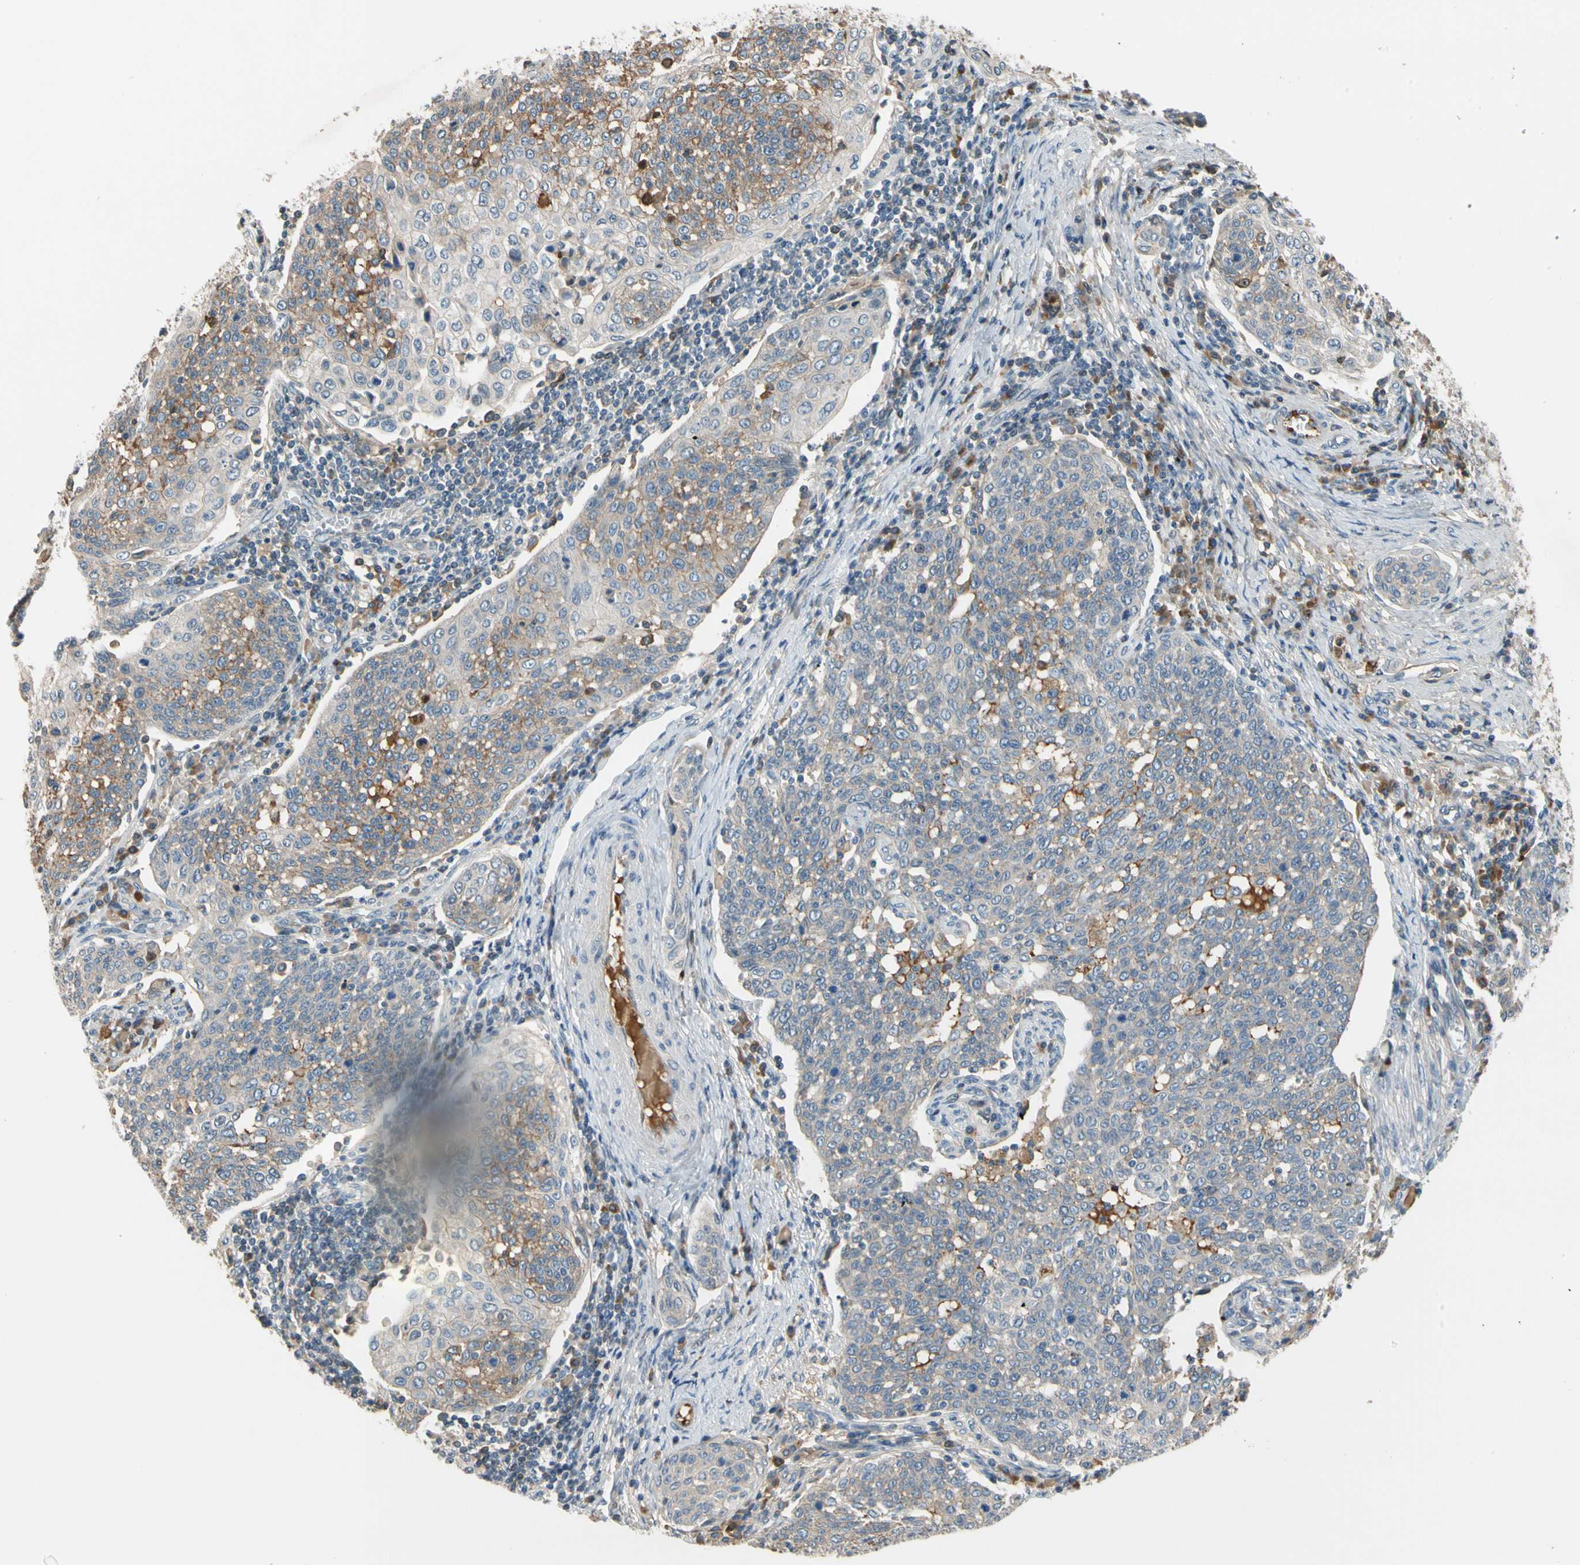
{"staining": {"intensity": "weak", "quantity": "25%-75%", "location": "cytoplasmic/membranous"}, "tissue": "cervical cancer", "cell_type": "Tumor cells", "image_type": "cancer", "snomed": [{"axis": "morphology", "description": "Squamous cell carcinoma, NOS"}, {"axis": "topography", "description": "Cervix"}], "caption": "IHC micrograph of neoplastic tissue: squamous cell carcinoma (cervical) stained using immunohistochemistry reveals low levels of weak protein expression localized specifically in the cytoplasmic/membranous of tumor cells, appearing as a cytoplasmic/membranous brown color.", "gene": "C4A", "patient": {"sex": "female", "age": 34}}